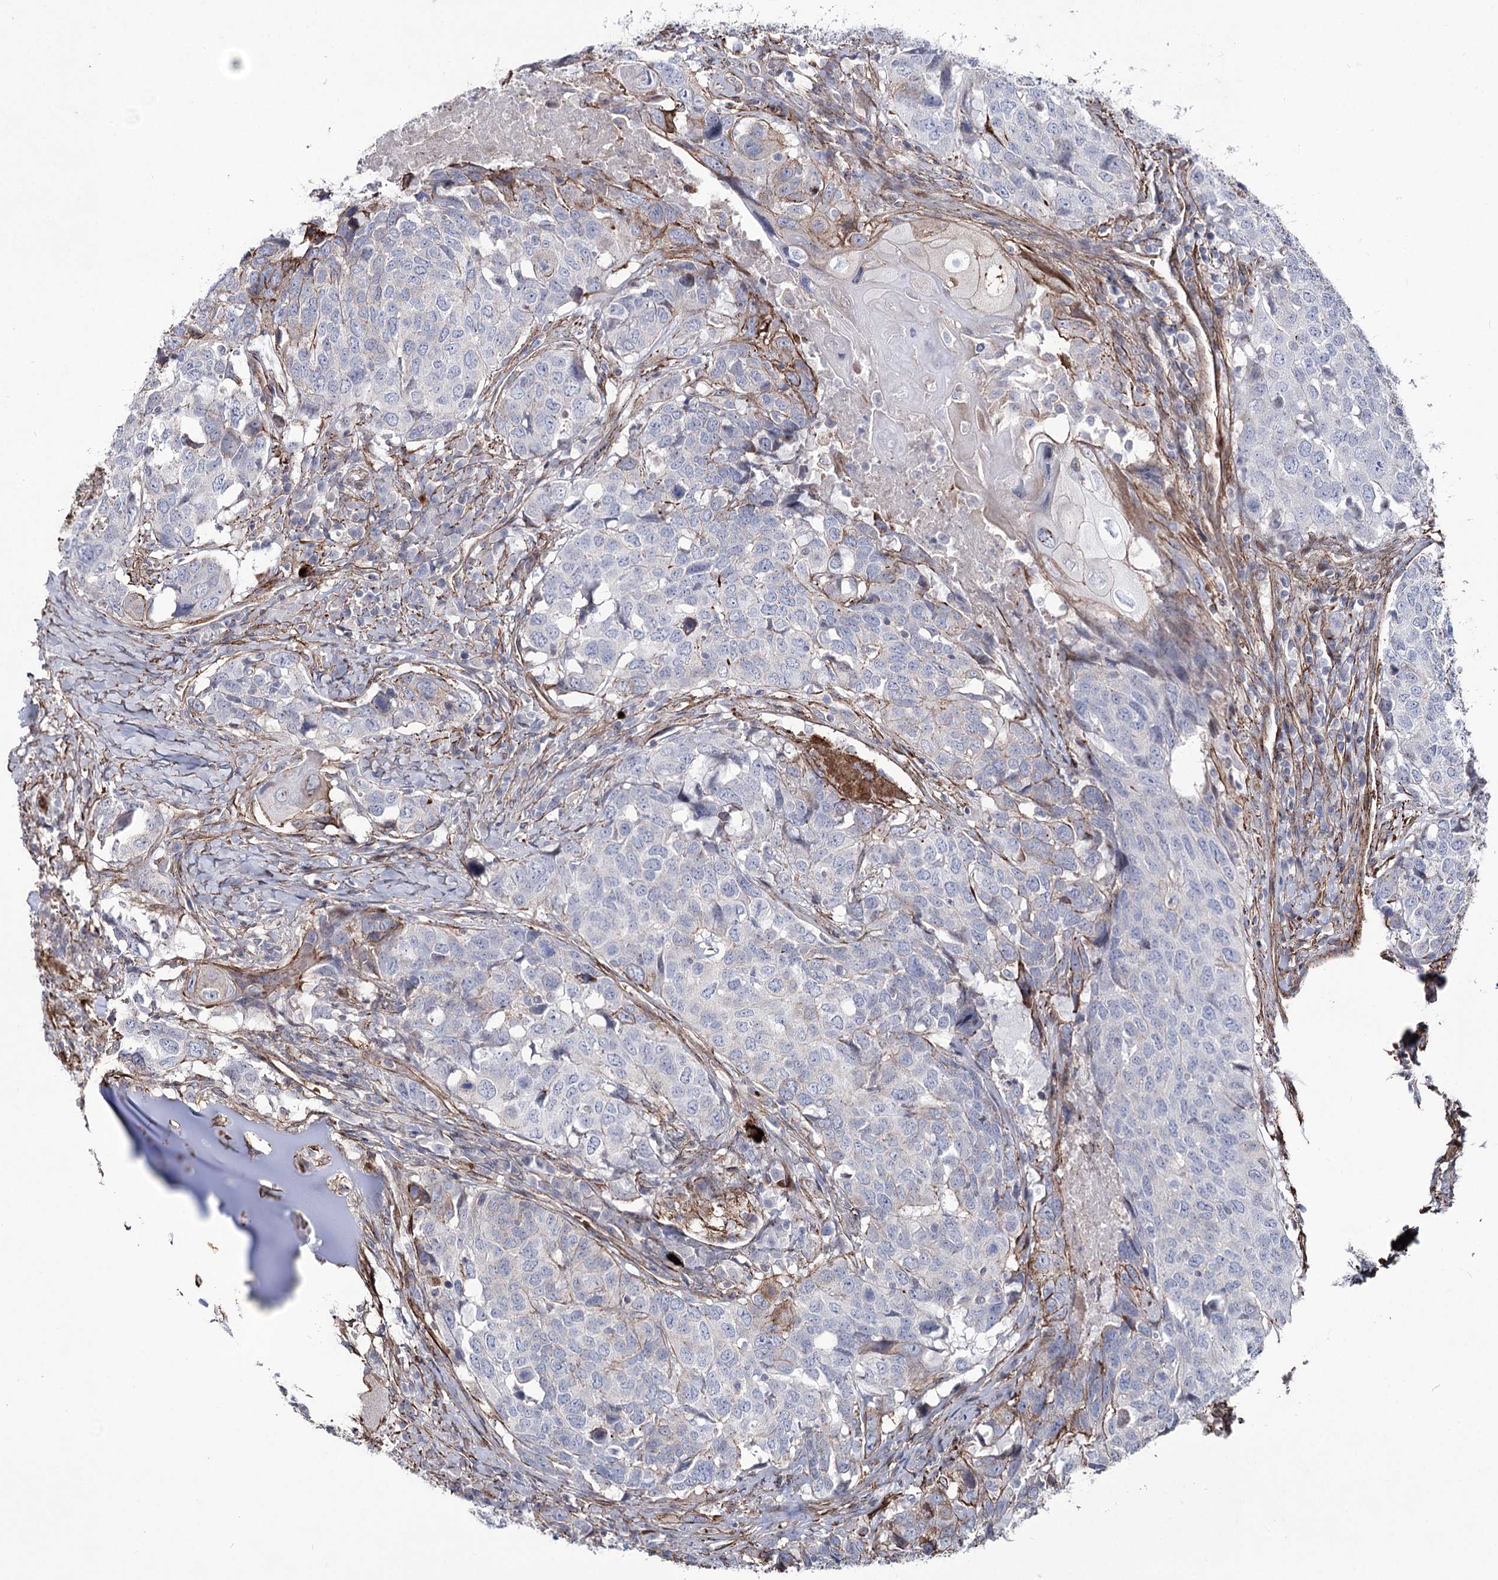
{"staining": {"intensity": "negative", "quantity": "none", "location": "none"}, "tissue": "head and neck cancer", "cell_type": "Tumor cells", "image_type": "cancer", "snomed": [{"axis": "morphology", "description": "Squamous cell carcinoma, NOS"}, {"axis": "topography", "description": "Head-Neck"}], "caption": "A micrograph of human head and neck cancer (squamous cell carcinoma) is negative for staining in tumor cells. Nuclei are stained in blue.", "gene": "ARHGAP20", "patient": {"sex": "male", "age": 66}}